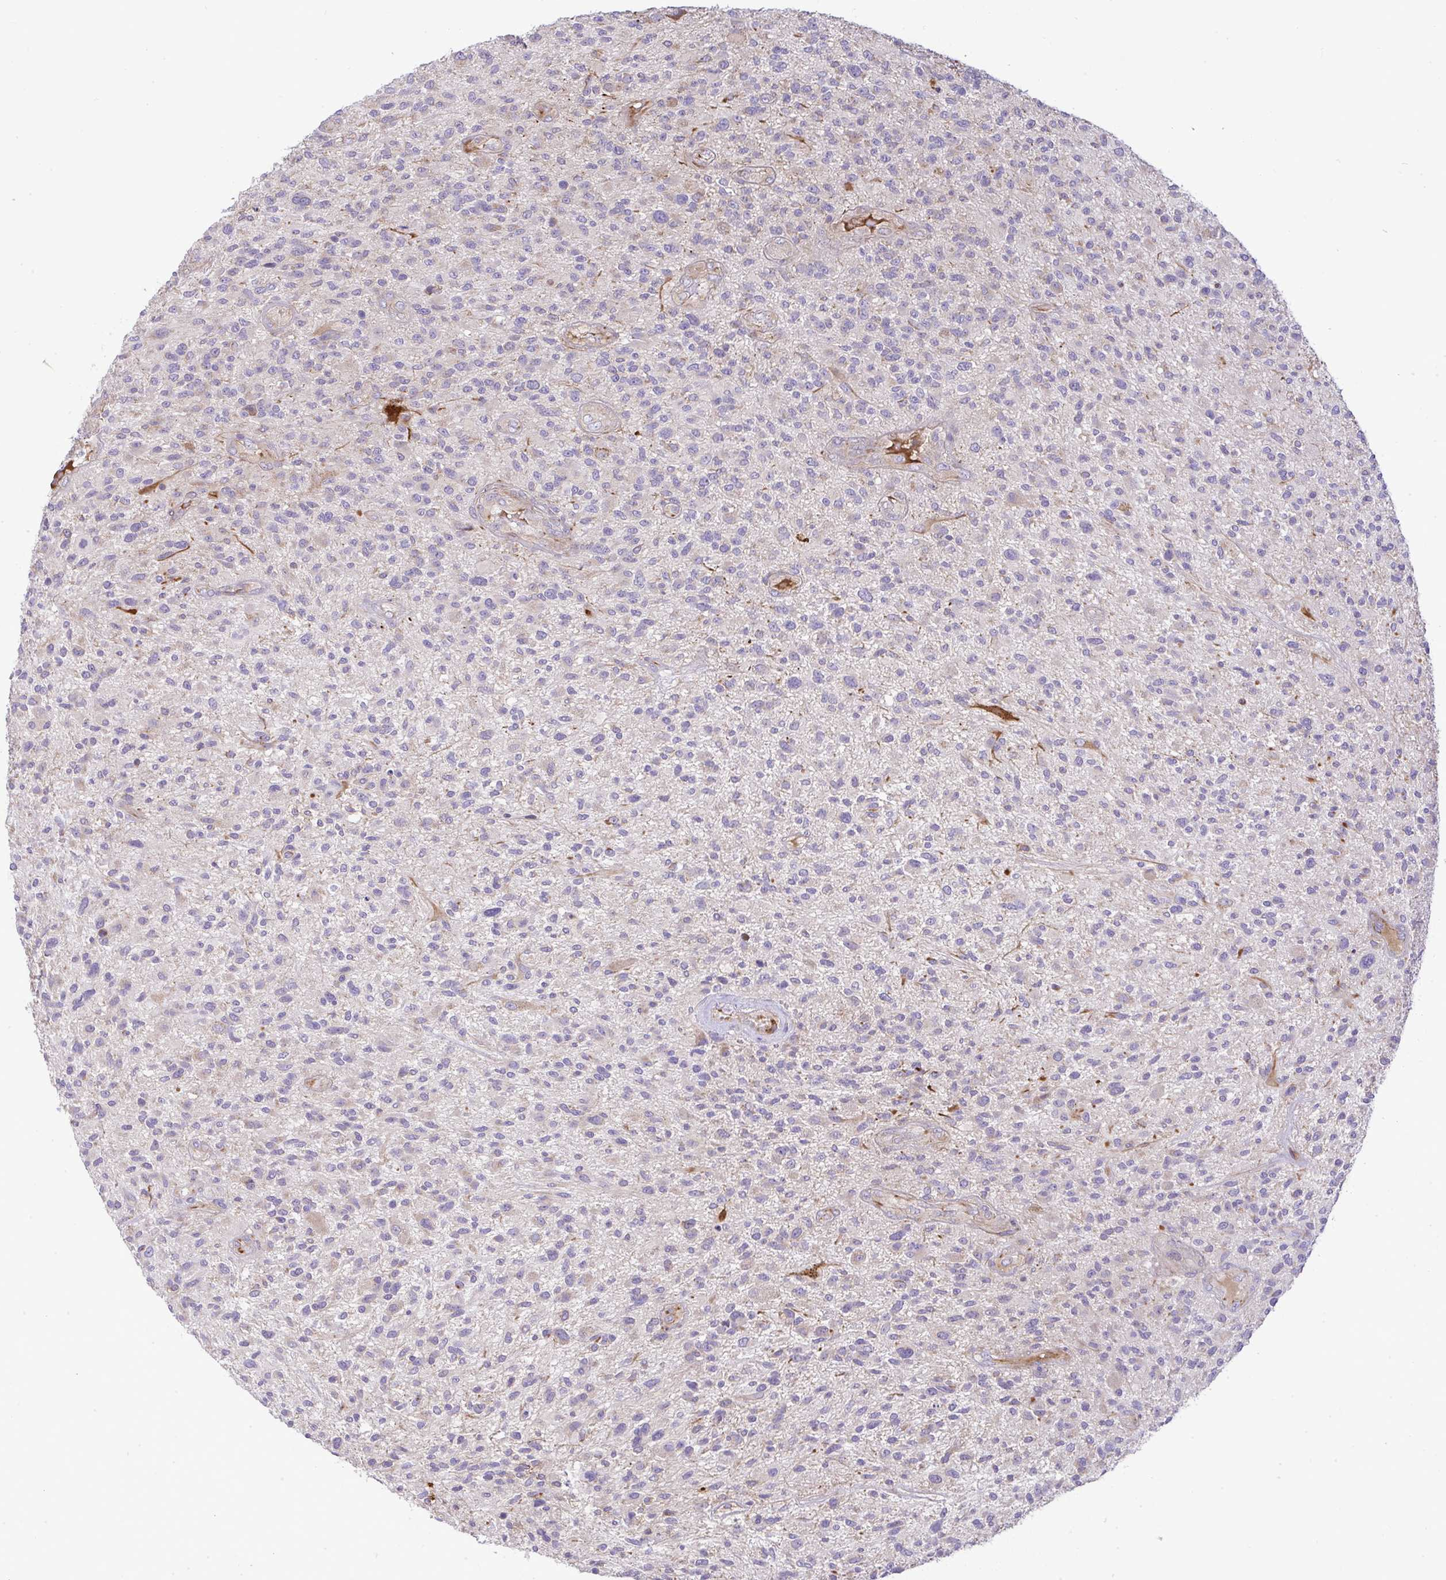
{"staining": {"intensity": "negative", "quantity": "none", "location": "none"}, "tissue": "glioma", "cell_type": "Tumor cells", "image_type": "cancer", "snomed": [{"axis": "morphology", "description": "Glioma, malignant, High grade"}, {"axis": "topography", "description": "Brain"}], "caption": "Tumor cells are negative for brown protein staining in malignant glioma (high-grade).", "gene": "GRID2", "patient": {"sex": "male", "age": 47}}